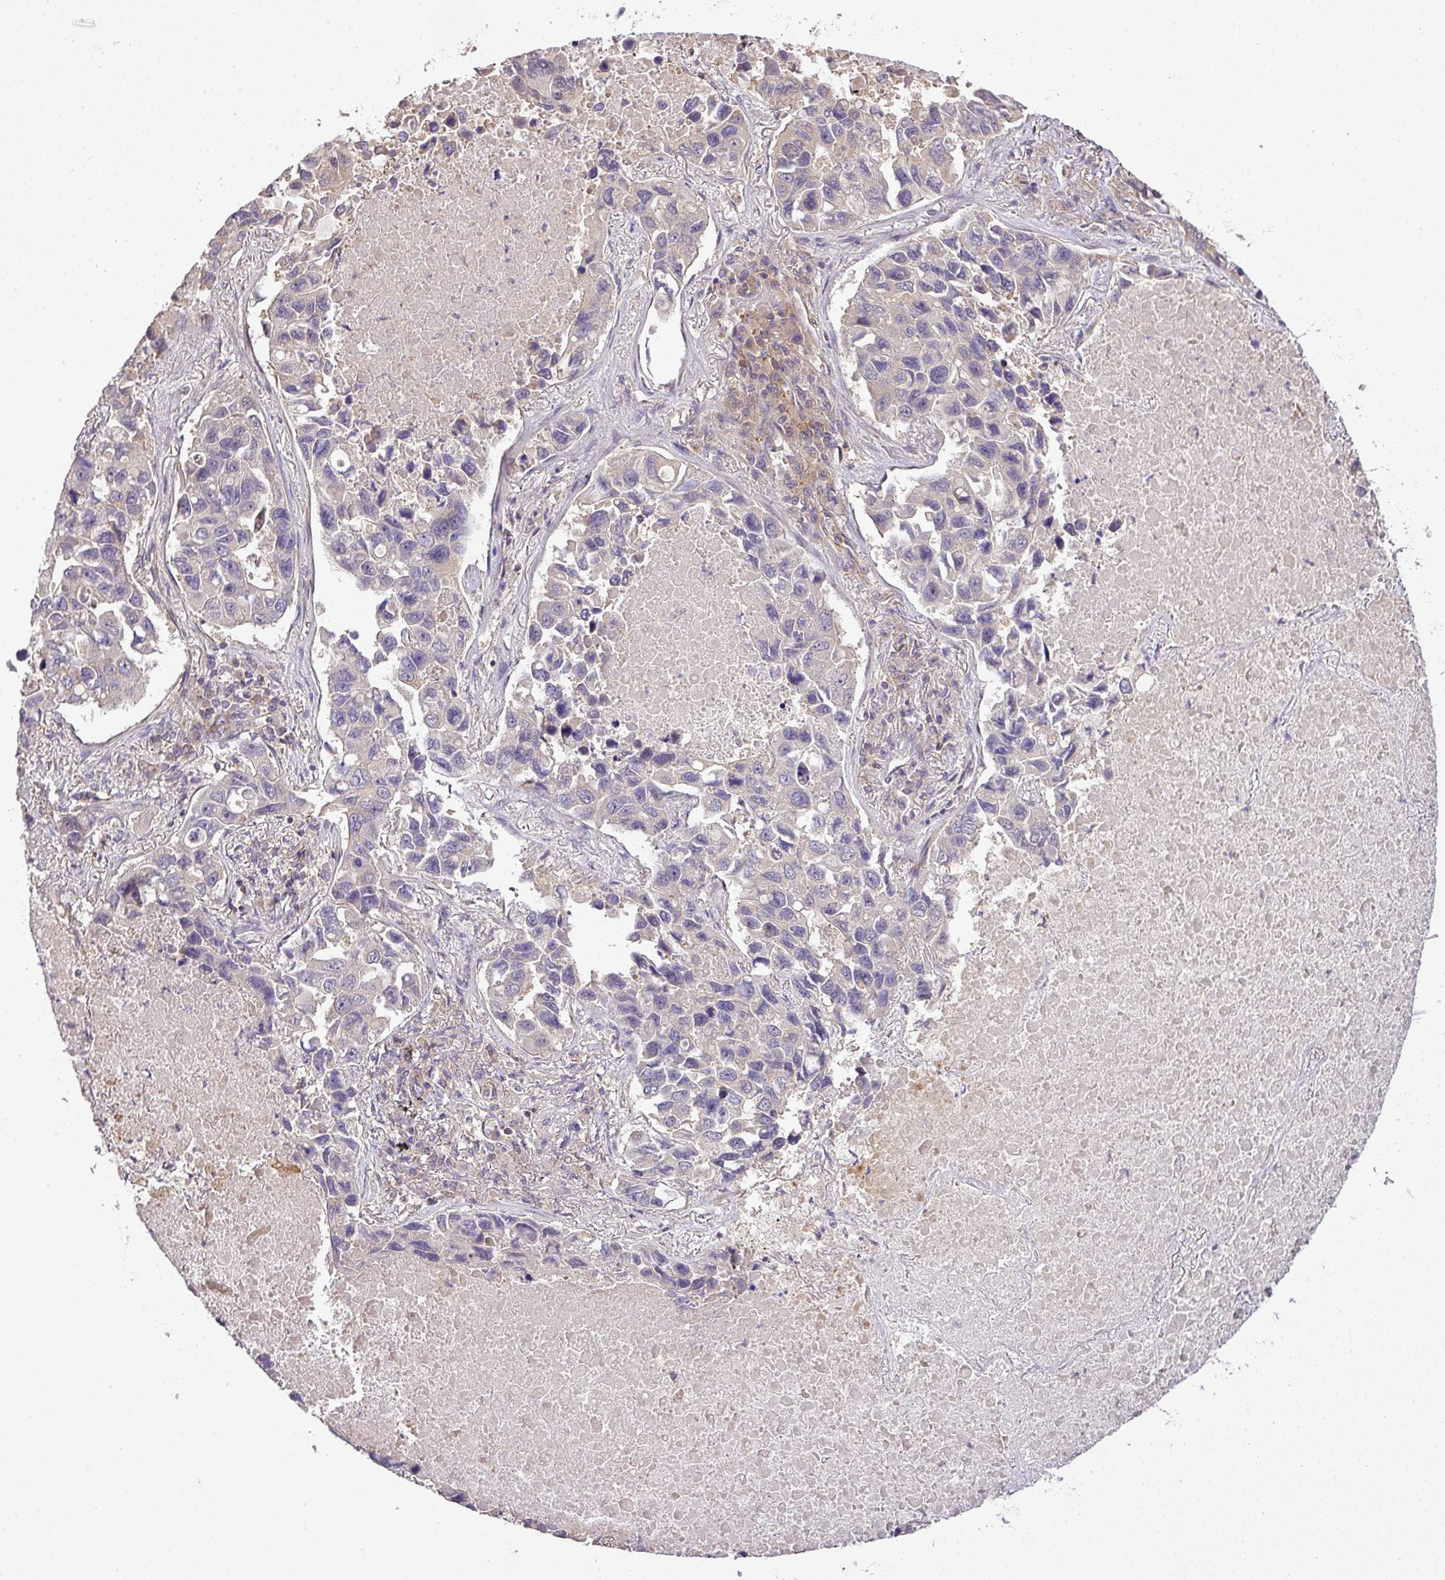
{"staining": {"intensity": "negative", "quantity": "none", "location": "none"}, "tissue": "lung cancer", "cell_type": "Tumor cells", "image_type": "cancer", "snomed": [{"axis": "morphology", "description": "Adenocarcinoma, NOS"}, {"axis": "topography", "description": "Lung"}], "caption": "DAB immunohistochemical staining of human lung adenocarcinoma exhibits no significant expression in tumor cells.", "gene": "TCL1B", "patient": {"sex": "male", "age": 64}}